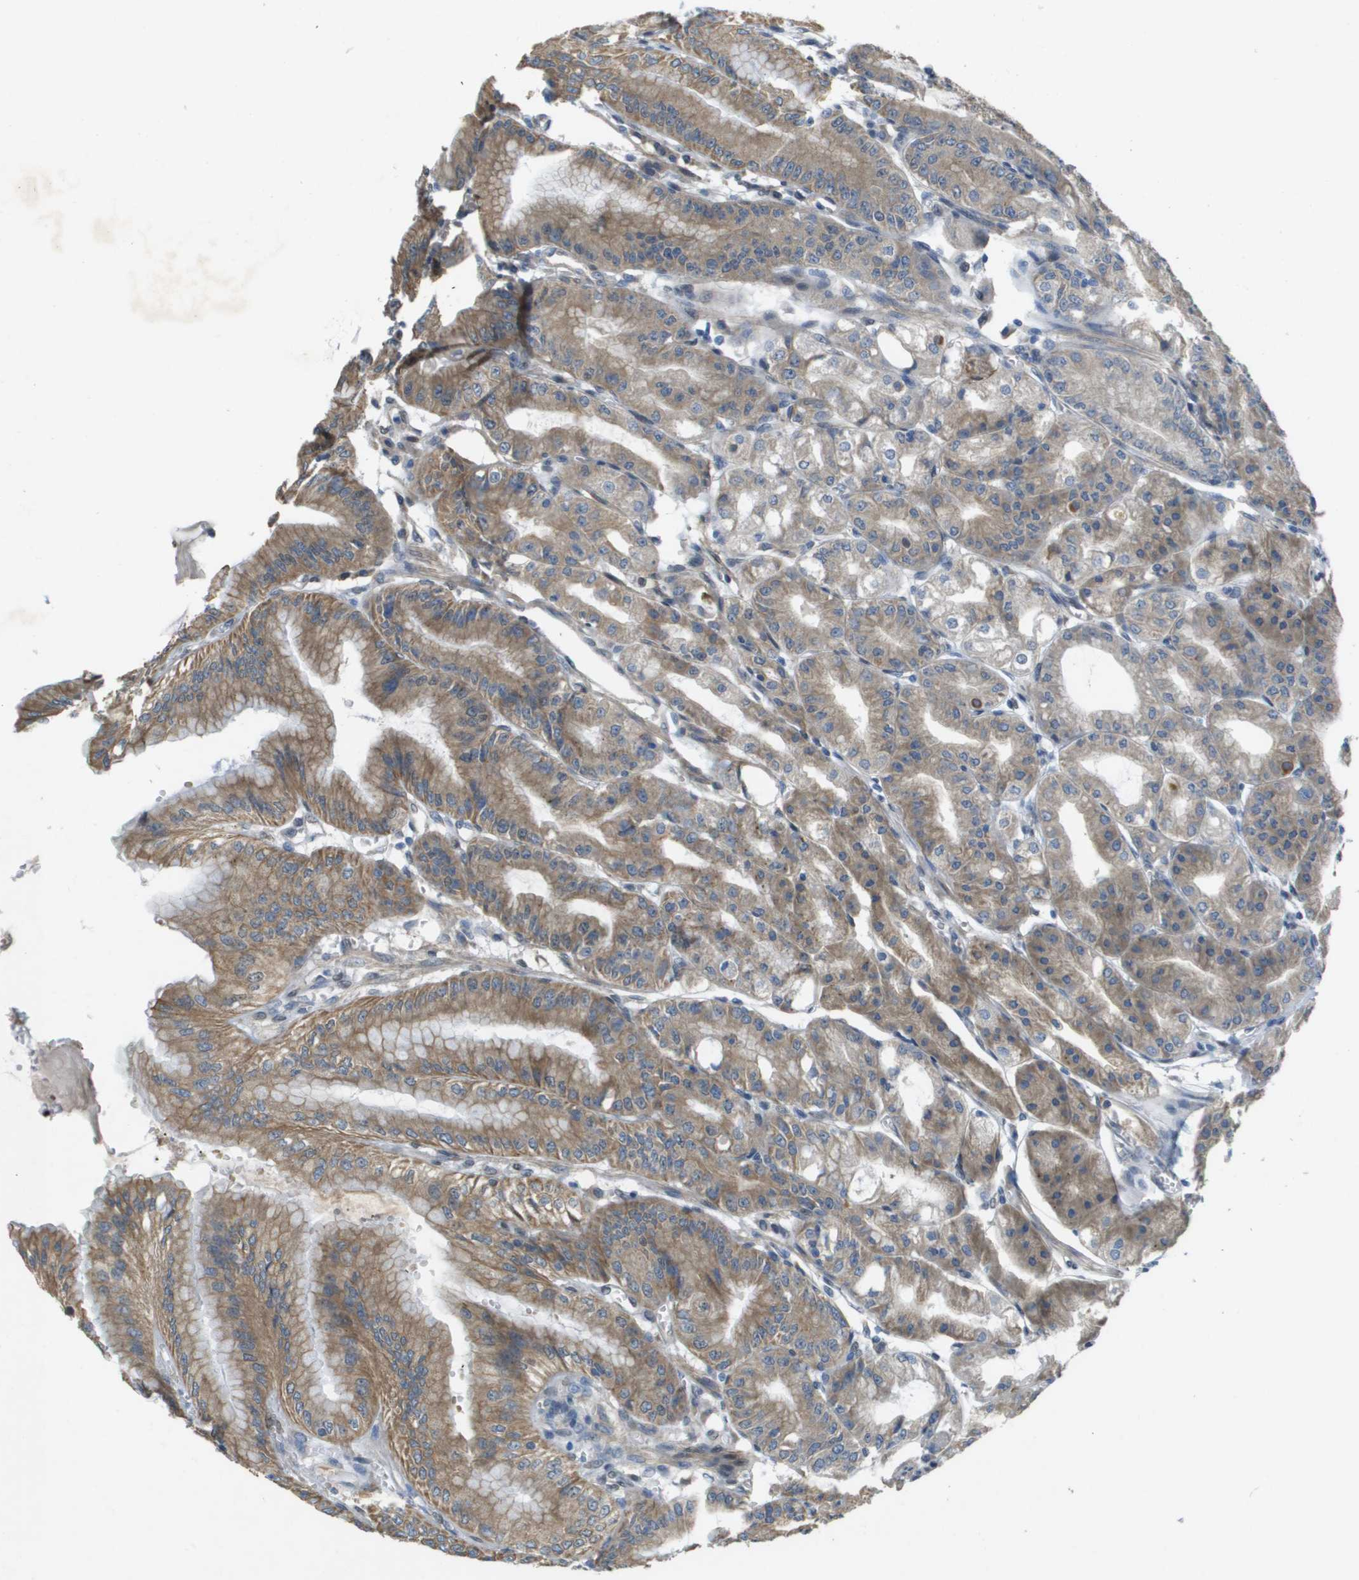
{"staining": {"intensity": "moderate", "quantity": ">75%", "location": "cytoplasmic/membranous"}, "tissue": "stomach", "cell_type": "Glandular cells", "image_type": "normal", "snomed": [{"axis": "morphology", "description": "Normal tissue, NOS"}, {"axis": "topography", "description": "Stomach, lower"}], "caption": "Immunohistochemistry of normal human stomach shows medium levels of moderate cytoplasmic/membranous expression in approximately >75% of glandular cells.", "gene": "ARID1B", "patient": {"sex": "male", "age": 71}}